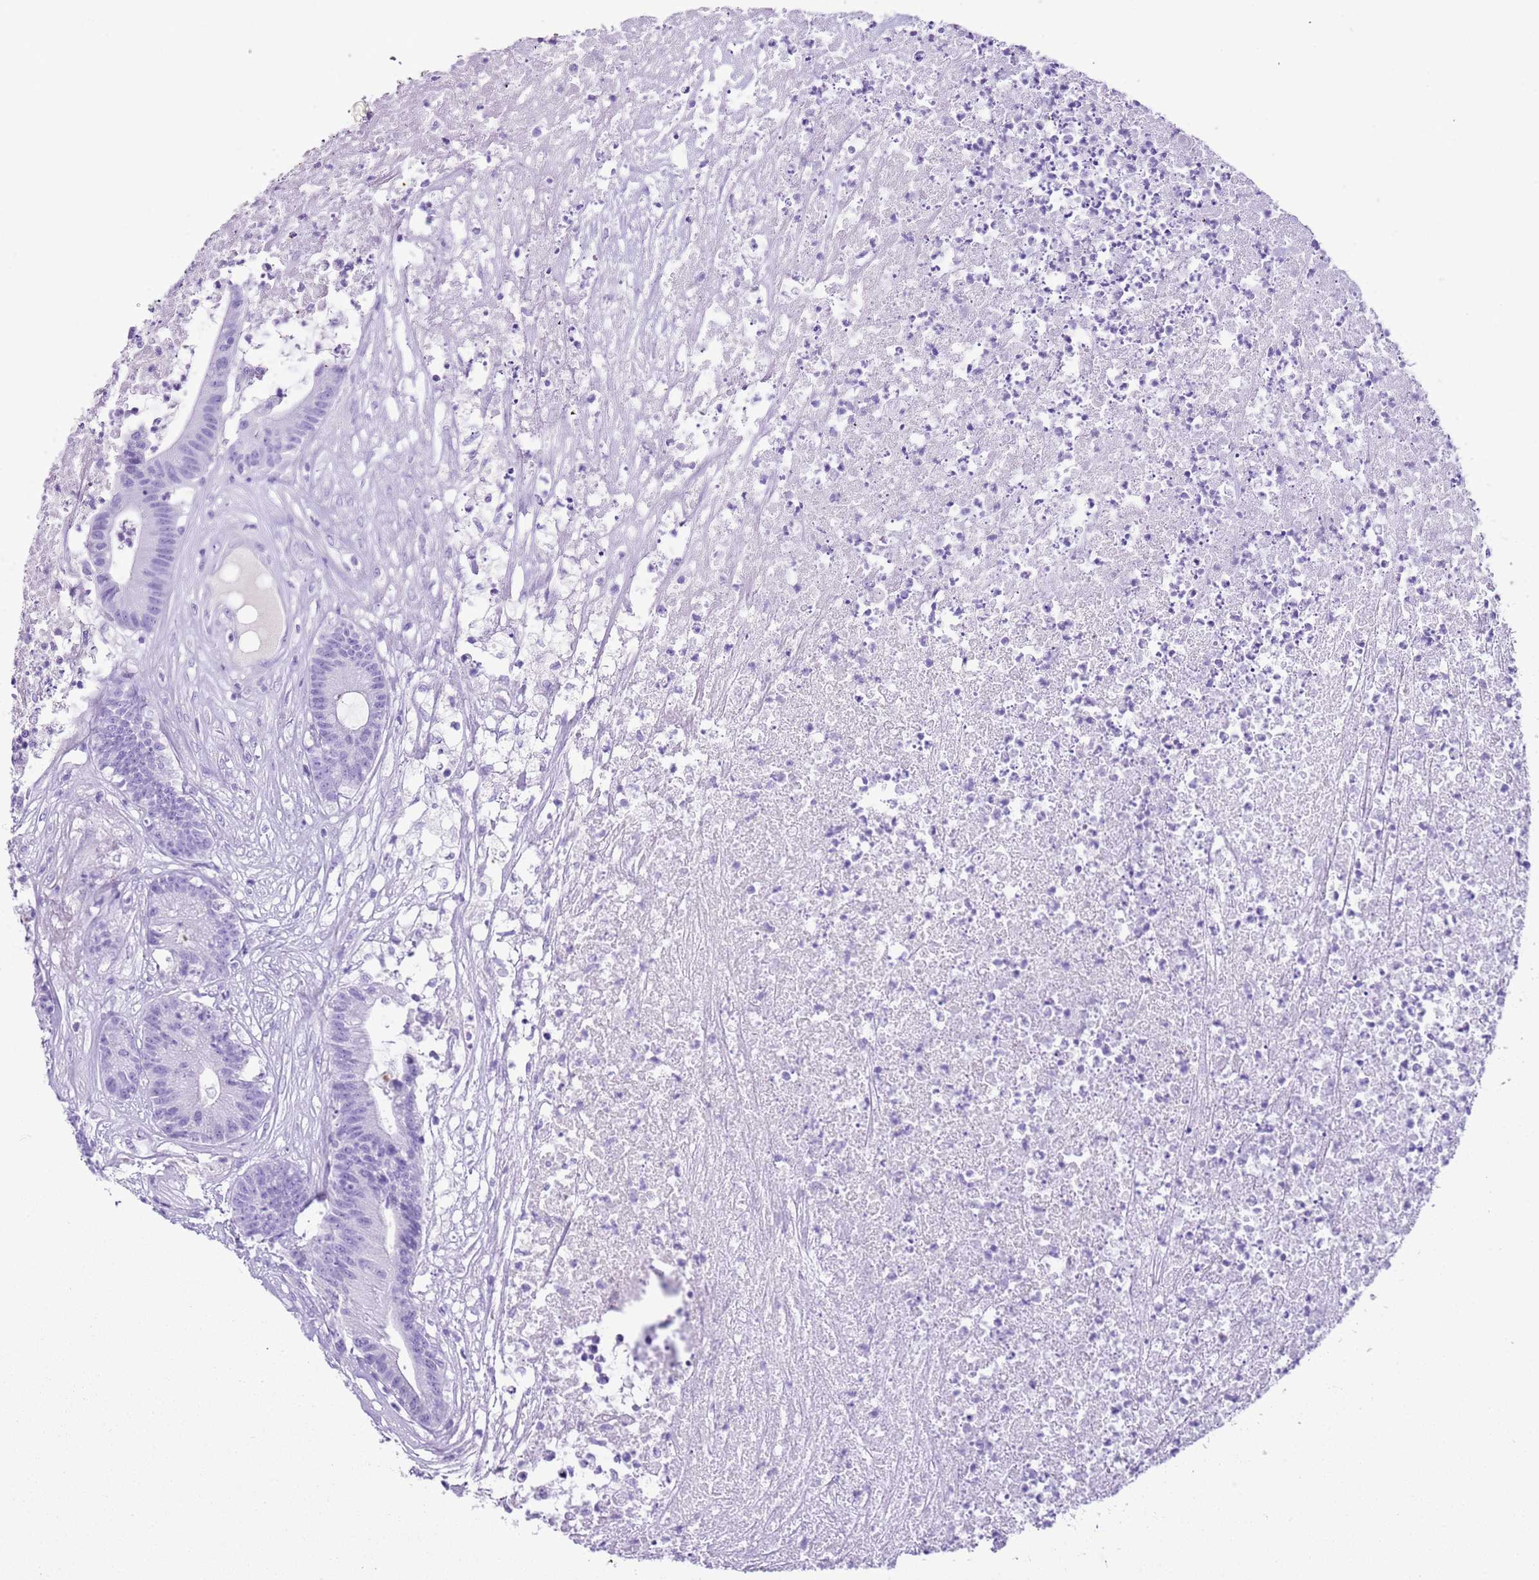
{"staining": {"intensity": "negative", "quantity": "none", "location": "none"}, "tissue": "colorectal cancer", "cell_type": "Tumor cells", "image_type": "cancer", "snomed": [{"axis": "morphology", "description": "Adenocarcinoma, NOS"}, {"axis": "topography", "description": "Colon"}], "caption": "The IHC image has no significant positivity in tumor cells of colorectal adenocarcinoma tissue.", "gene": "IGKV3D-11", "patient": {"sex": "female", "age": 84}}